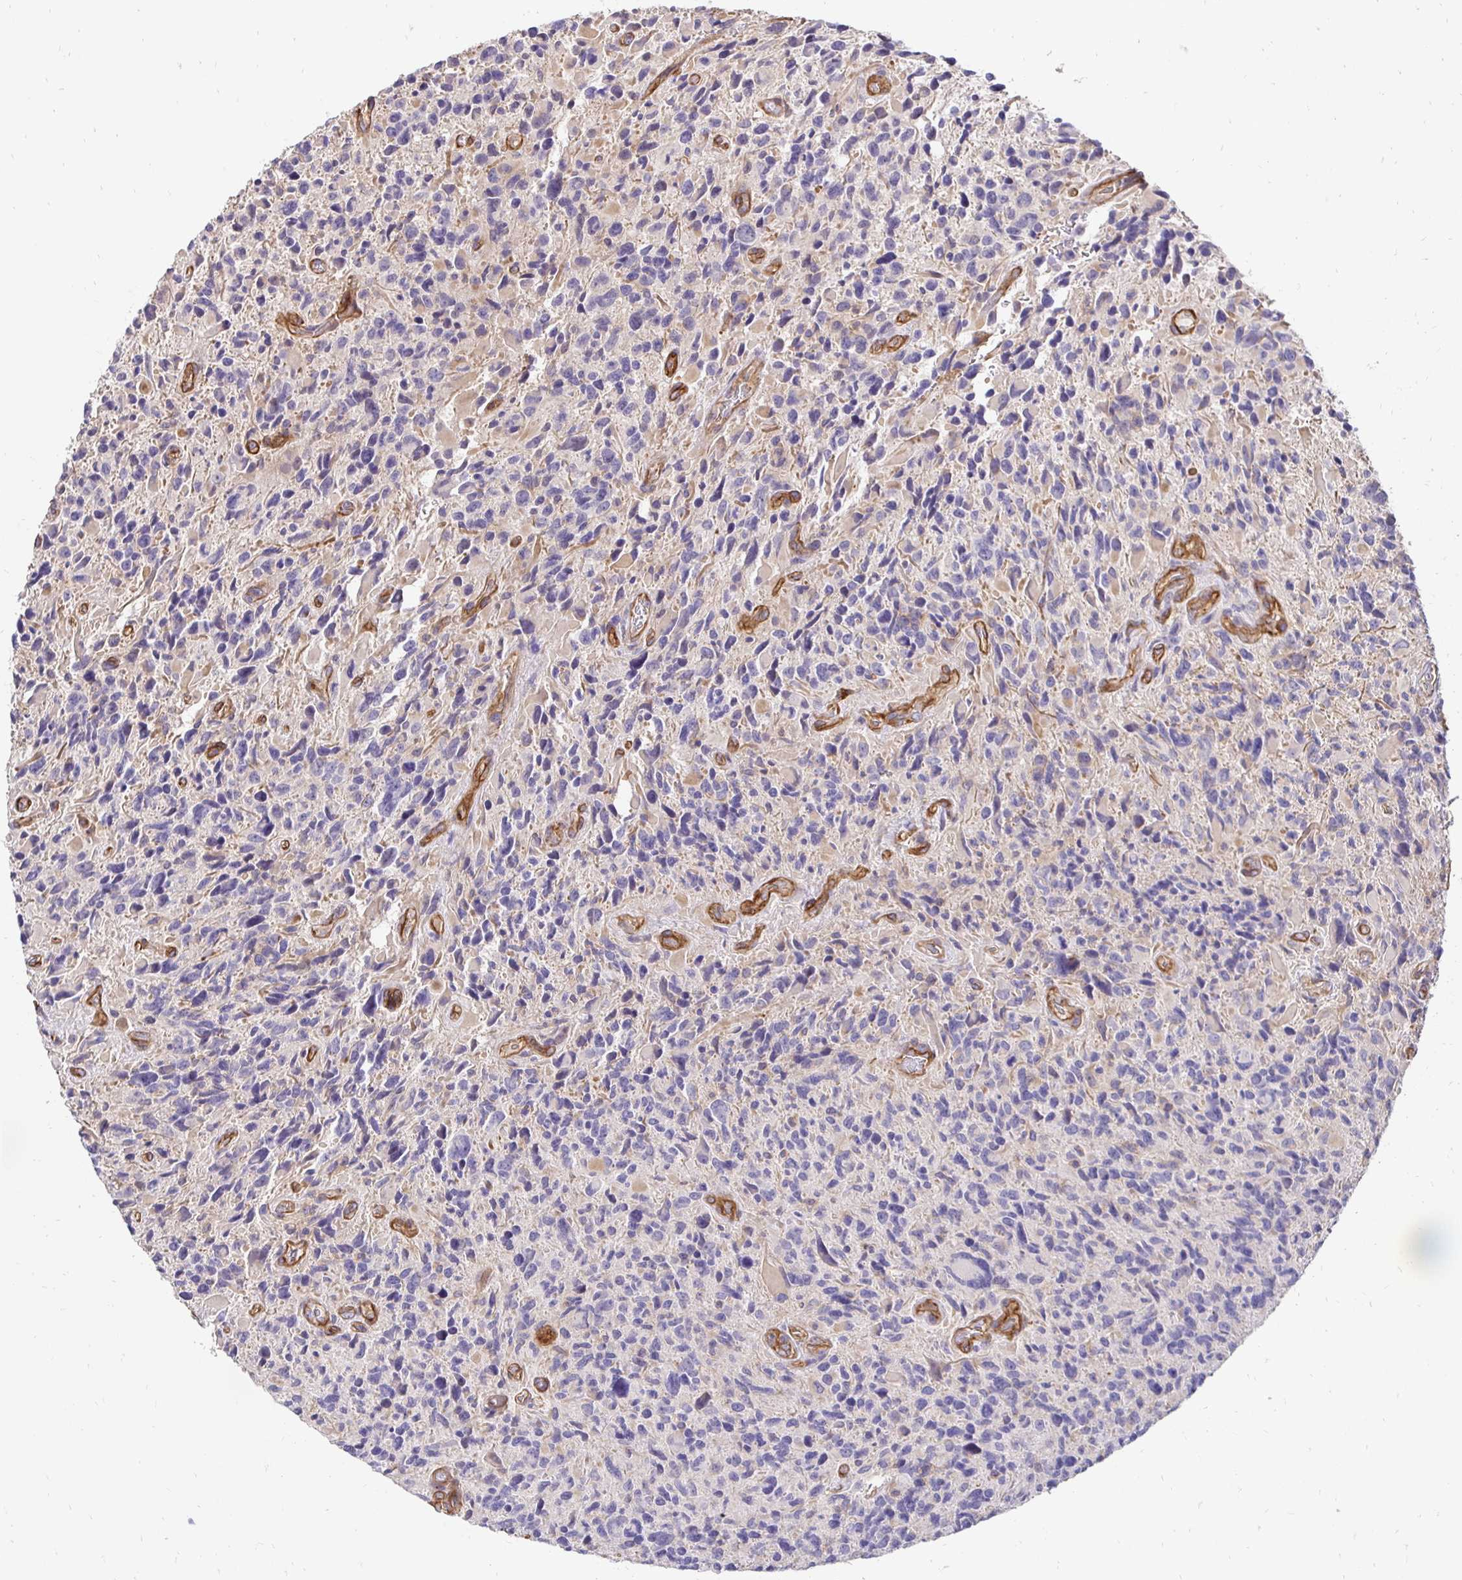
{"staining": {"intensity": "negative", "quantity": "none", "location": "none"}, "tissue": "glioma", "cell_type": "Tumor cells", "image_type": "cancer", "snomed": [{"axis": "morphology", "description": "Glioma, malignant, High grade"}, {"axis": "topography", "description": "Brain"}], "caption": "The IHC image has no significant staining in tumor cells of high-grade glioma (malignant) tissue. (Stains: DAB immunohistochemistry (IHC) with hematoxylin counter stain, Microscopy: brightfield microscopy at high magnification).", "gene": "SLC9A1", "patient": {"sex": "male", "age": 46}}